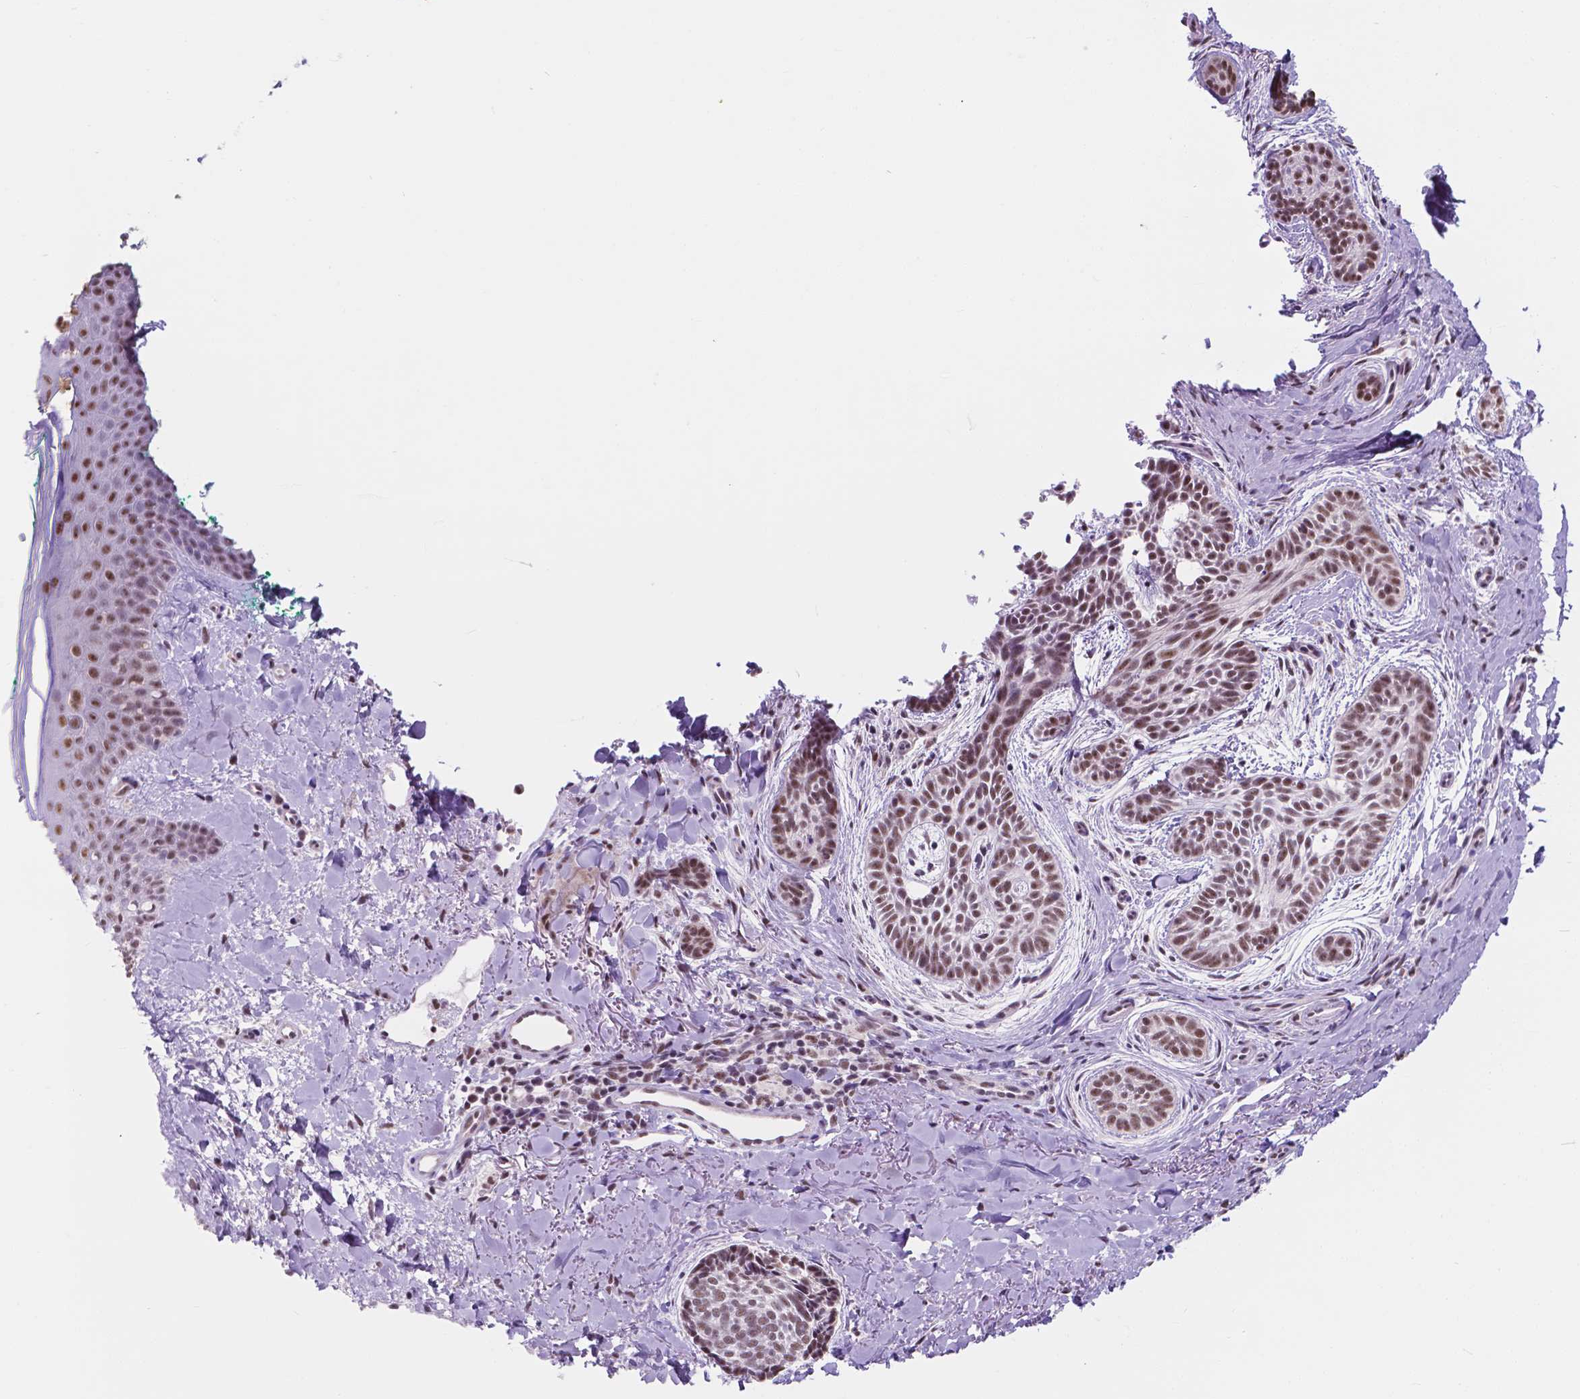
{"staining": {"intensity": "moderate", "quantity": ">75%", "location": "nuclear"}, "tissue": "skin cancer", "cell_type": "Tumor cells", "image_type": "cancer", "snomed": [{"axis": "morphology", "description": "Basal cell carcinoma"}, {"axis": "topography", "description": "Skin"}], "caption": "High-magnification brightfield microscopy of skin basal cell carcinoma stained with DAB (3,3'-diaminobenzidine) (brown) and counterstained with hematoxylin (blue). tumor cells exhibit moderate nuclear expression is identified in about>75% of cells.", "gene": "BCAS2", "patient": {"sex": "male", "age": 63}}